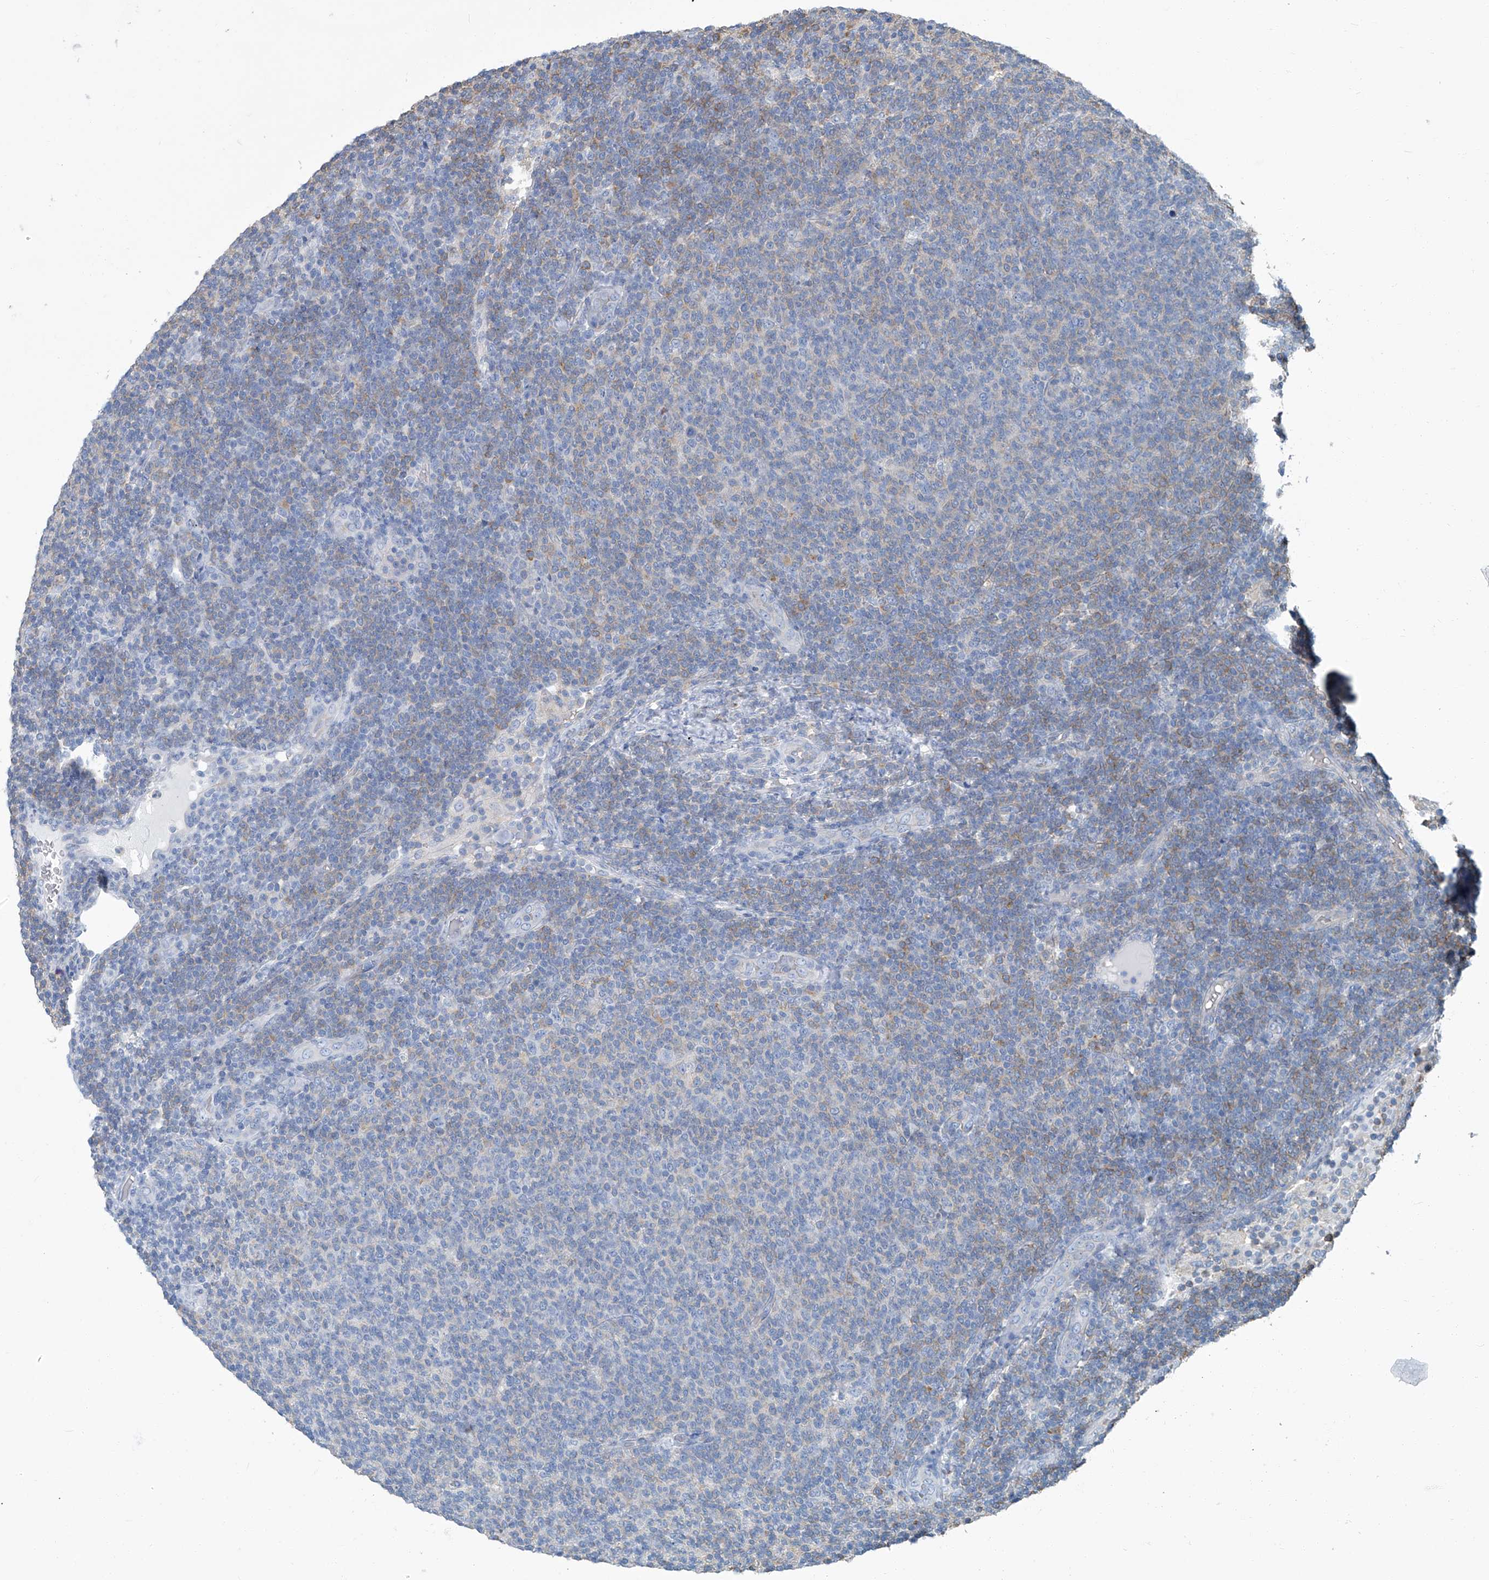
{"staining": {"intensity": "weak", "quantity": "25%-75%", "location": "cytoplasmic/membranous"}, "tissue": "lymphoma", "cell_type": "Tumor cells", "image_type": "cancer", "snomed": [{"axis": "morphology", "description": "Malignant lymphoma, non-Hodgkin's type, Low grade"}, {"axis": "topography", "description": "Lymph node"}], "caption": "Immunohistochemical staining of human lymphoma exhibits weak cytoplasmic/membranous protein expression in approximately 25%-75% of tumor cells. The staining was performed using DAB (3,3'-diaminobenzidine), with brown indicating positive protein expression. Nuclei are stained blue with hematoxylin.", "gene": "PFKL", "patient": {"sex": "male", "age": 66}}